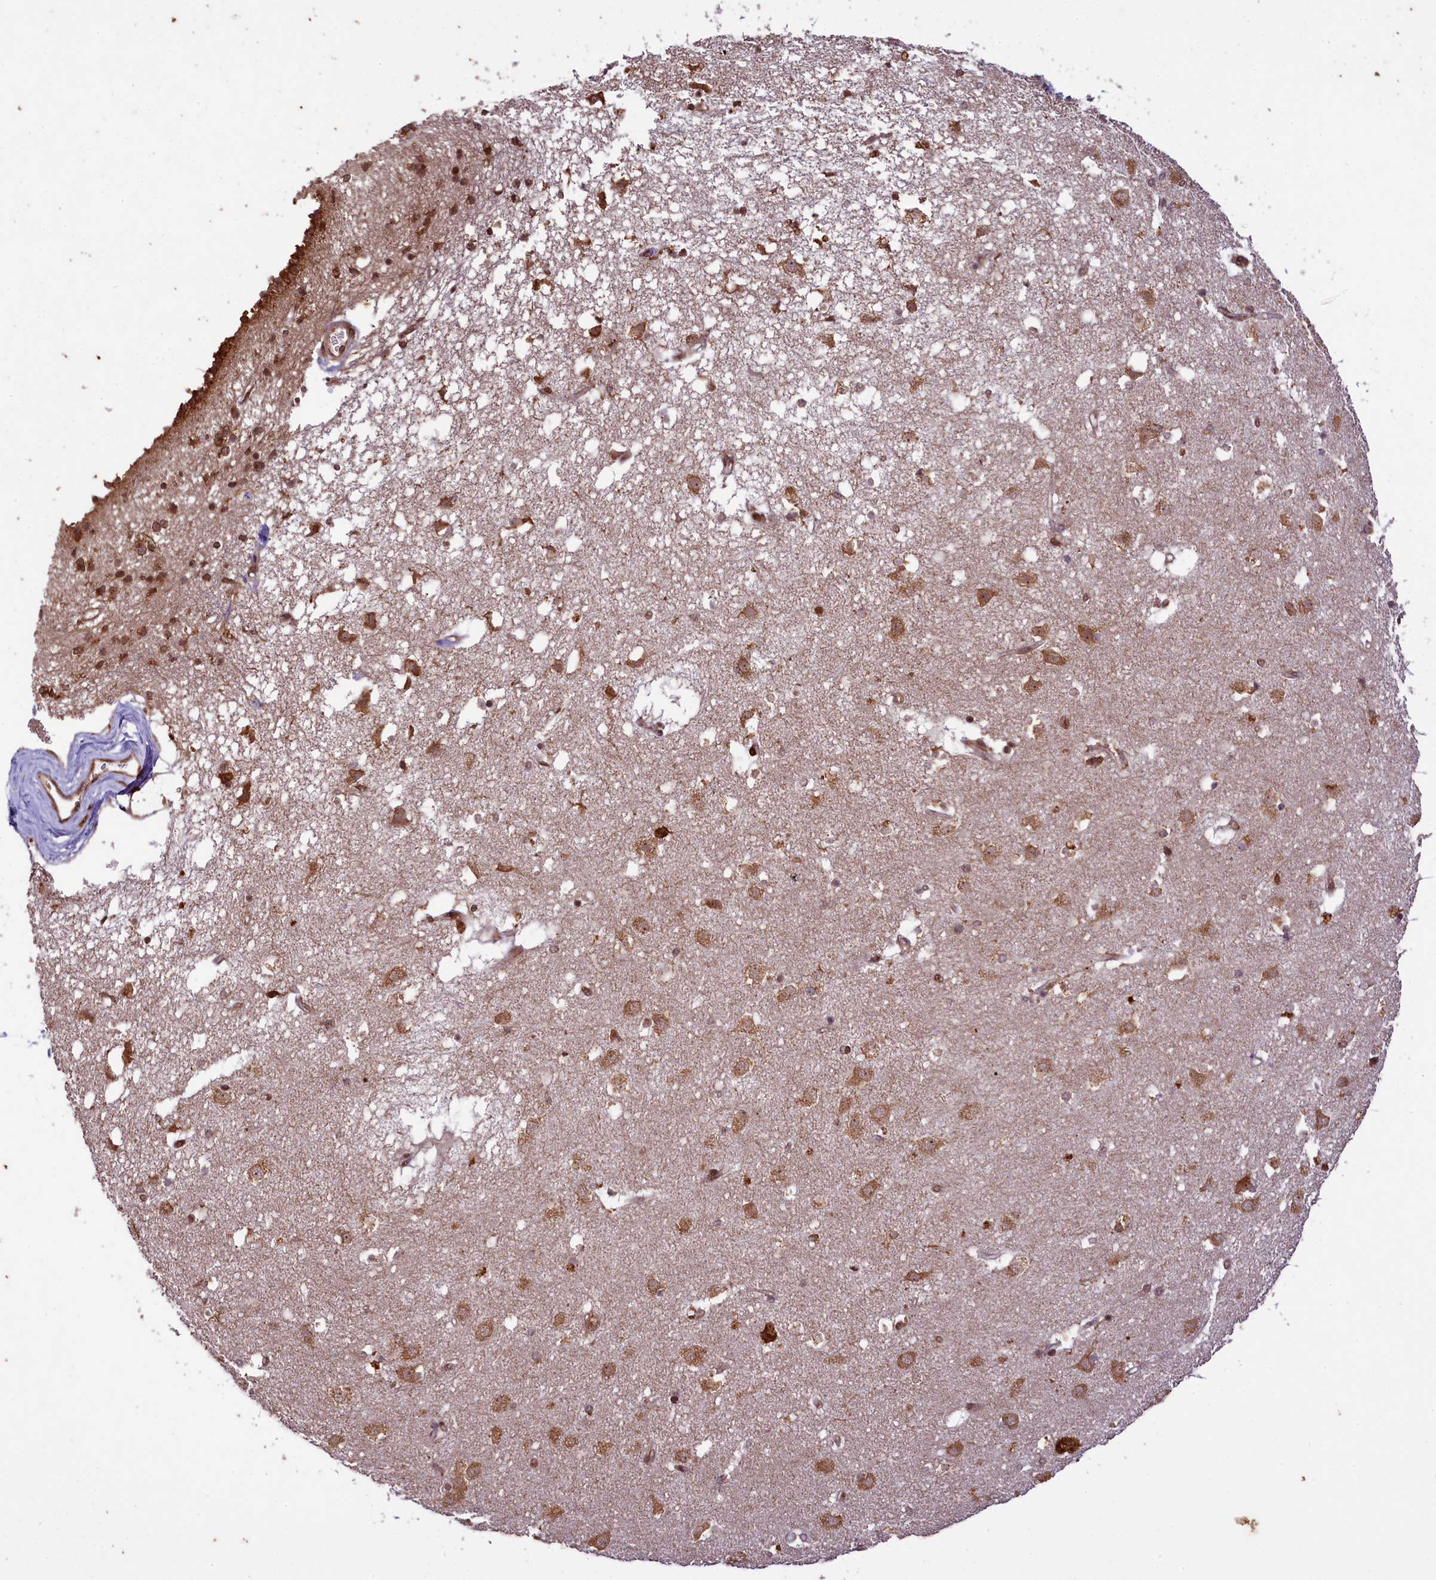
{"staining": {"intensity": "moderate", "quantity": ">75%", "location": "cytoplasmic/membranous"}, "tissue": "caudate", "cell_type": "Glial cells", "image_type": "normal", "snomed": [{"axis": "morphology", "description": "Normal tissue, NOS"}, {"axis": "topography", "description": "Lateral ventricle wall"}], "caption": "Moderate cytoplasmic/membranous protein staining is present in about >75% of glial cells in caudate. Using DAB (brown) and hematoxylin (blue) stains, captured at high magnification using brightfield microscopy.", "gene": "LARP4", "patient": {"sex": "male", "age": 70}}